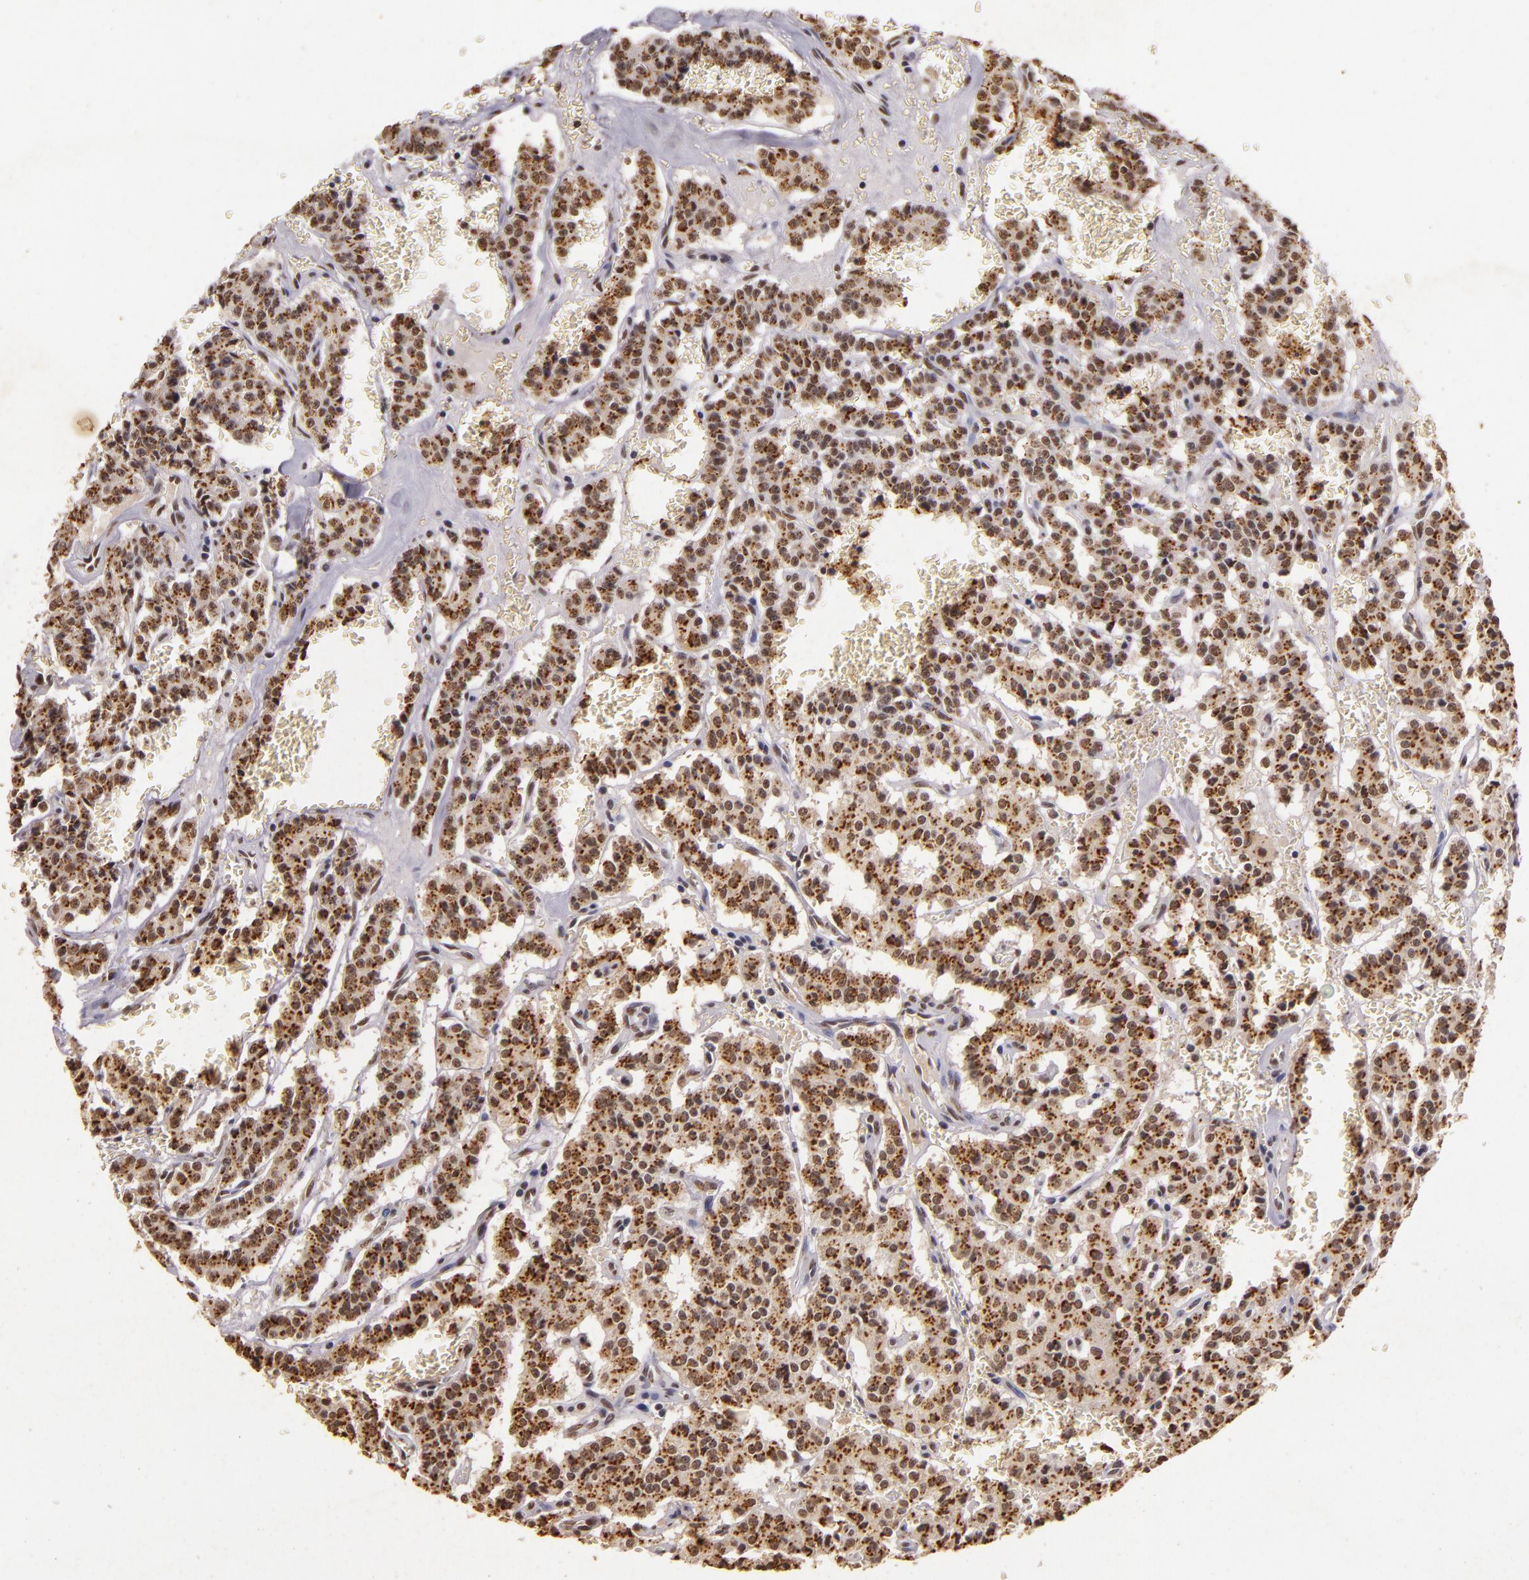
{"staining": {"intensity": "moderate", "quantity": ">75%", "location": "cytoplasmic/membranous,nuclear"}, "tissue": "carcinoid", "cell_type": "Tumor cells", "image_type": "cancer", "snomed": [{"axis": "morphology", "description": "Carcinoid, malignant, NOS"}, {"axis": "topography", "description": "Bronchus"}], "caption": "Human malignant carcinoid stained with a brown dye displays moderate cytoplasmic/membranous and nuclear positive staining in approximately >75% of tumor cells.", "gene": "CBX3", "patient": {"sex": "male", "age": 55}}